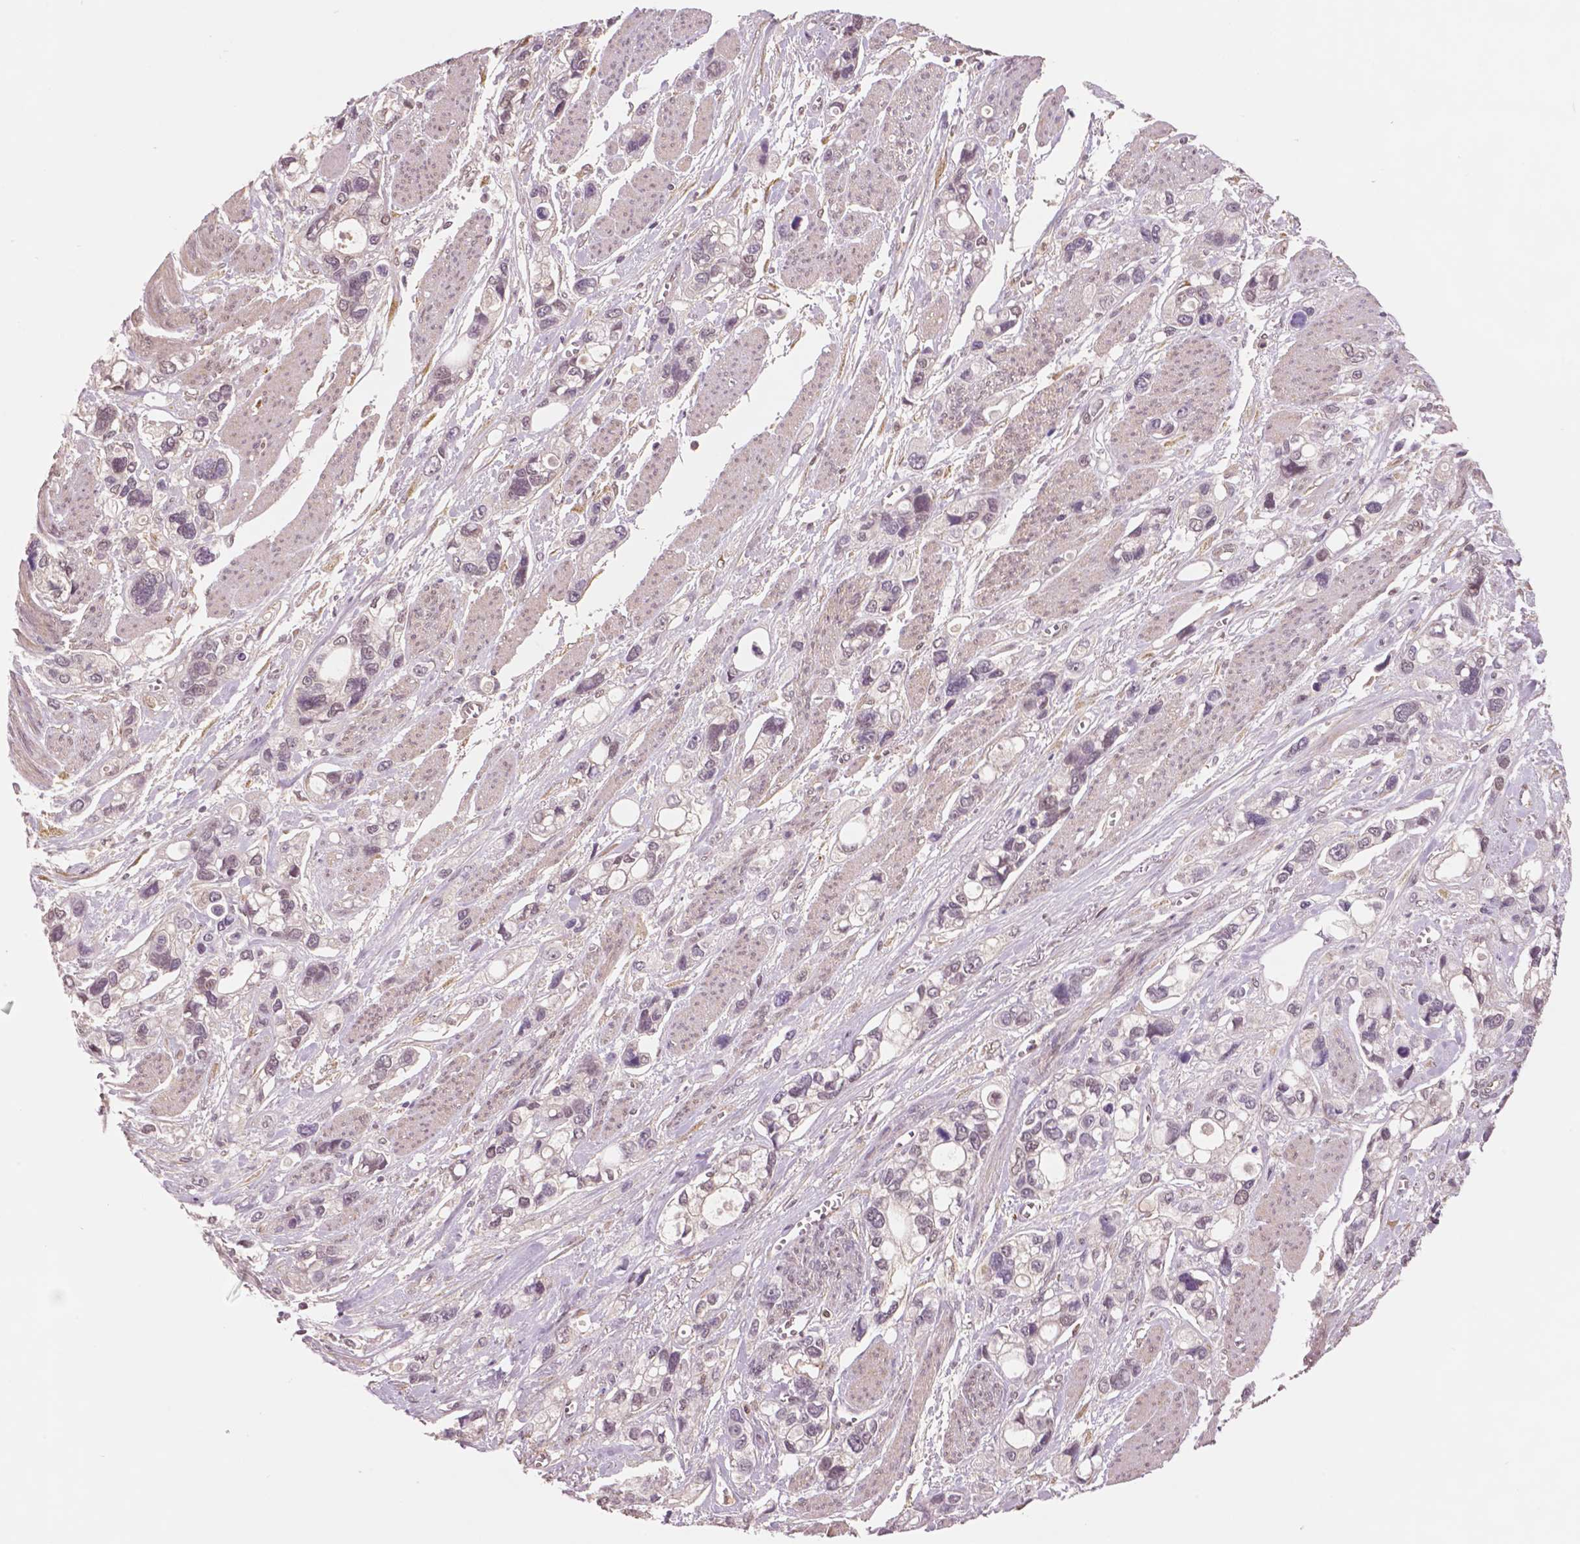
{"staining": {"intensity": "negative", "quantity": "none", "location": "none"}, "tissue": "stomach cancer", "cell_type": "Tumor cells", "image_type": "cancer", "snomed": [{"axis": "morphology", "description": "Adenocarcinoma, NOS"}, {"axis": "topography", "description": "Stomach, upper"}], "caption": "Immunohistochemistry (IHC) micrograph of stomach adenocarcinoma stained for a protein (brown), which exhibits no expression in tumor cells. The staining is performed using DAB brown chromogen with nuclei counter-stained in using hematoxylin.", "gene": "STAT3", "patient": {"sex": "female", "age": 81}}